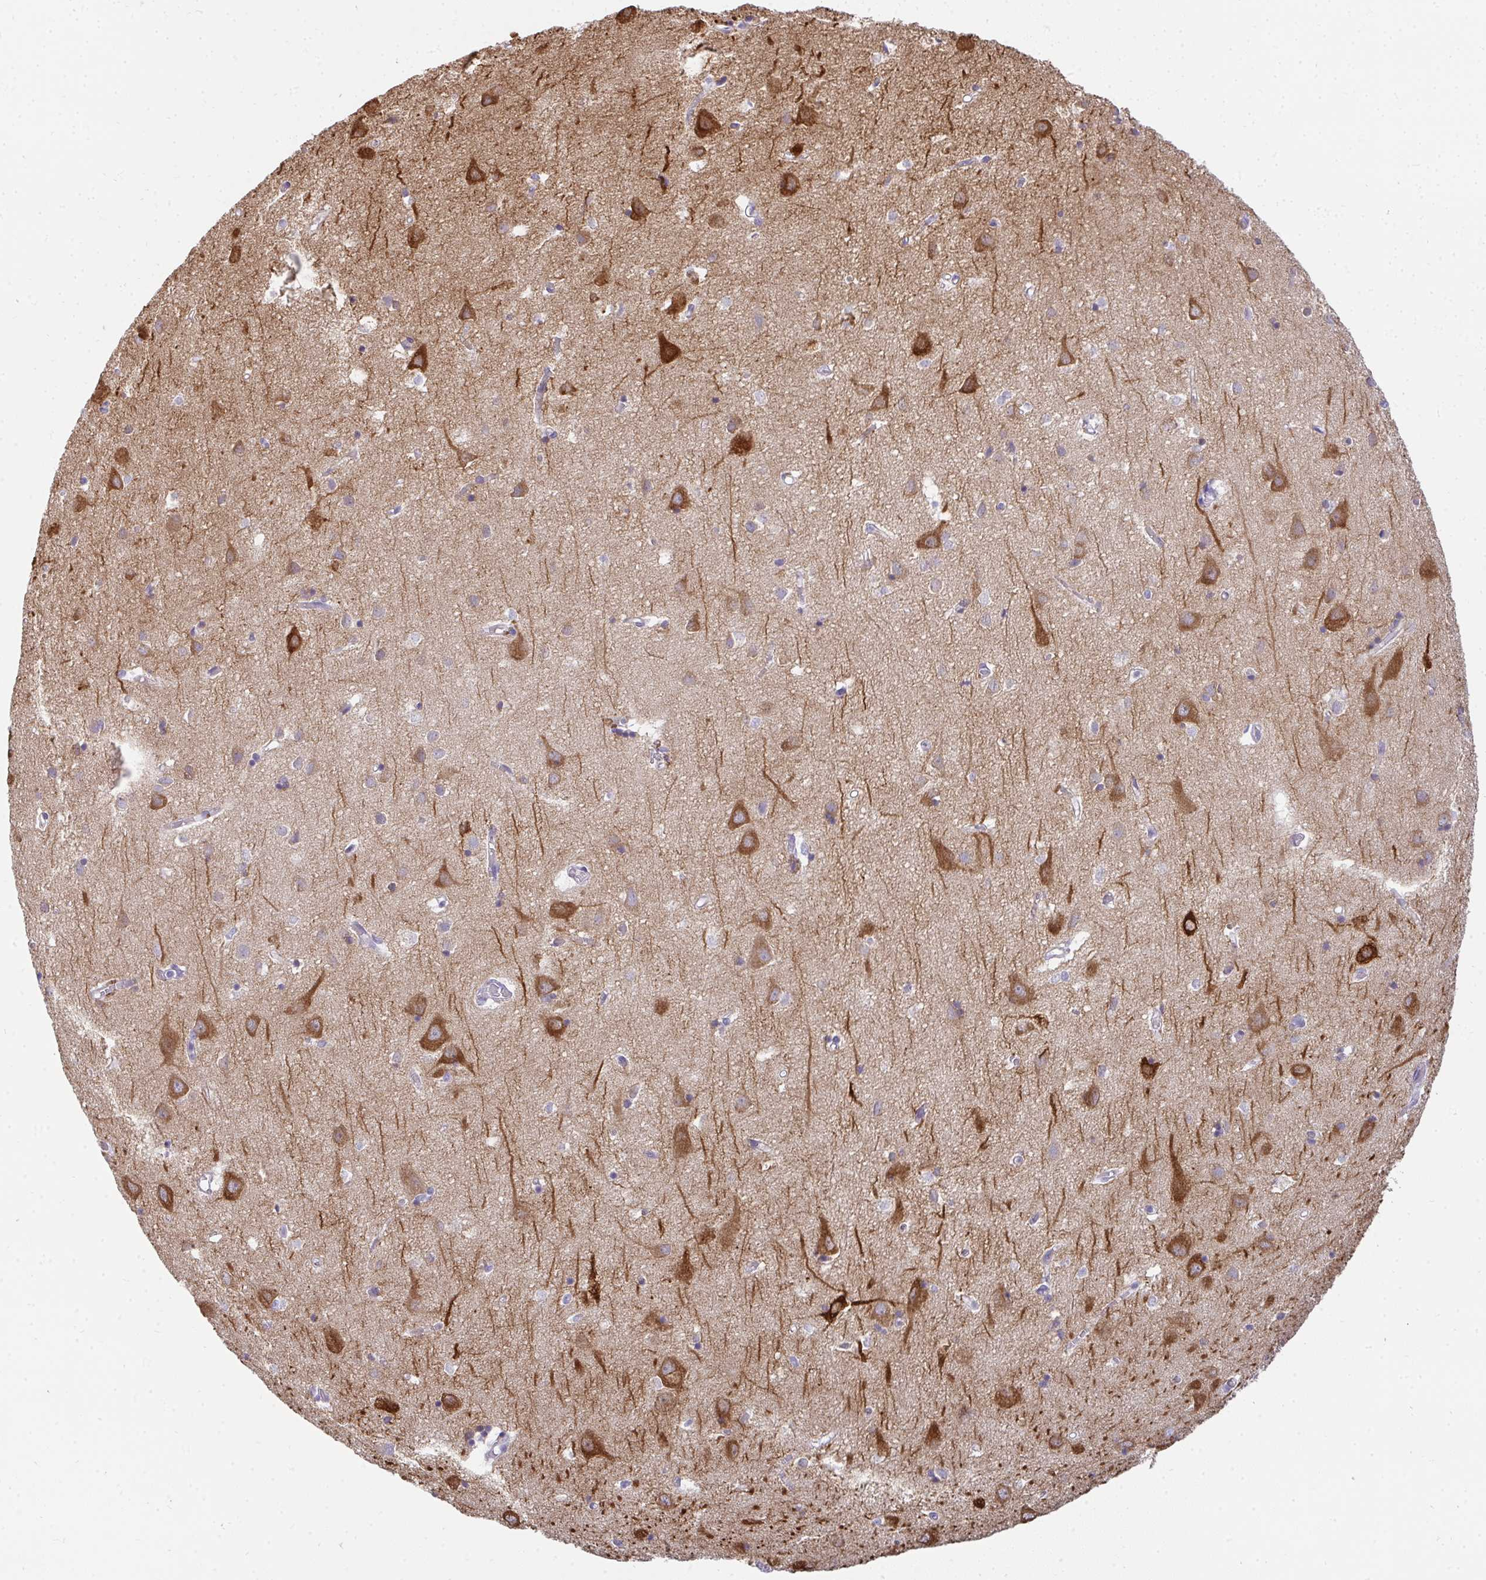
{"staining": {"intensity": "negative", "quantity": "none", "location": "none"}, "tissue": "cerebral cortex", "cell_type": "Endothelial cells", "image_type": "normal", "snomed": [{"axis": "morphology", "description": "Normal tissue, NOS"}, {"axis": "topography", "description": "Cerebral cortex"}], "caption": "Endothelial cells are negative for brown protein staining in benign cerebral cortex. Nuclei are stained in blue.", "gene": "AK5", "patient": {"sex": "male", "age": 70}}